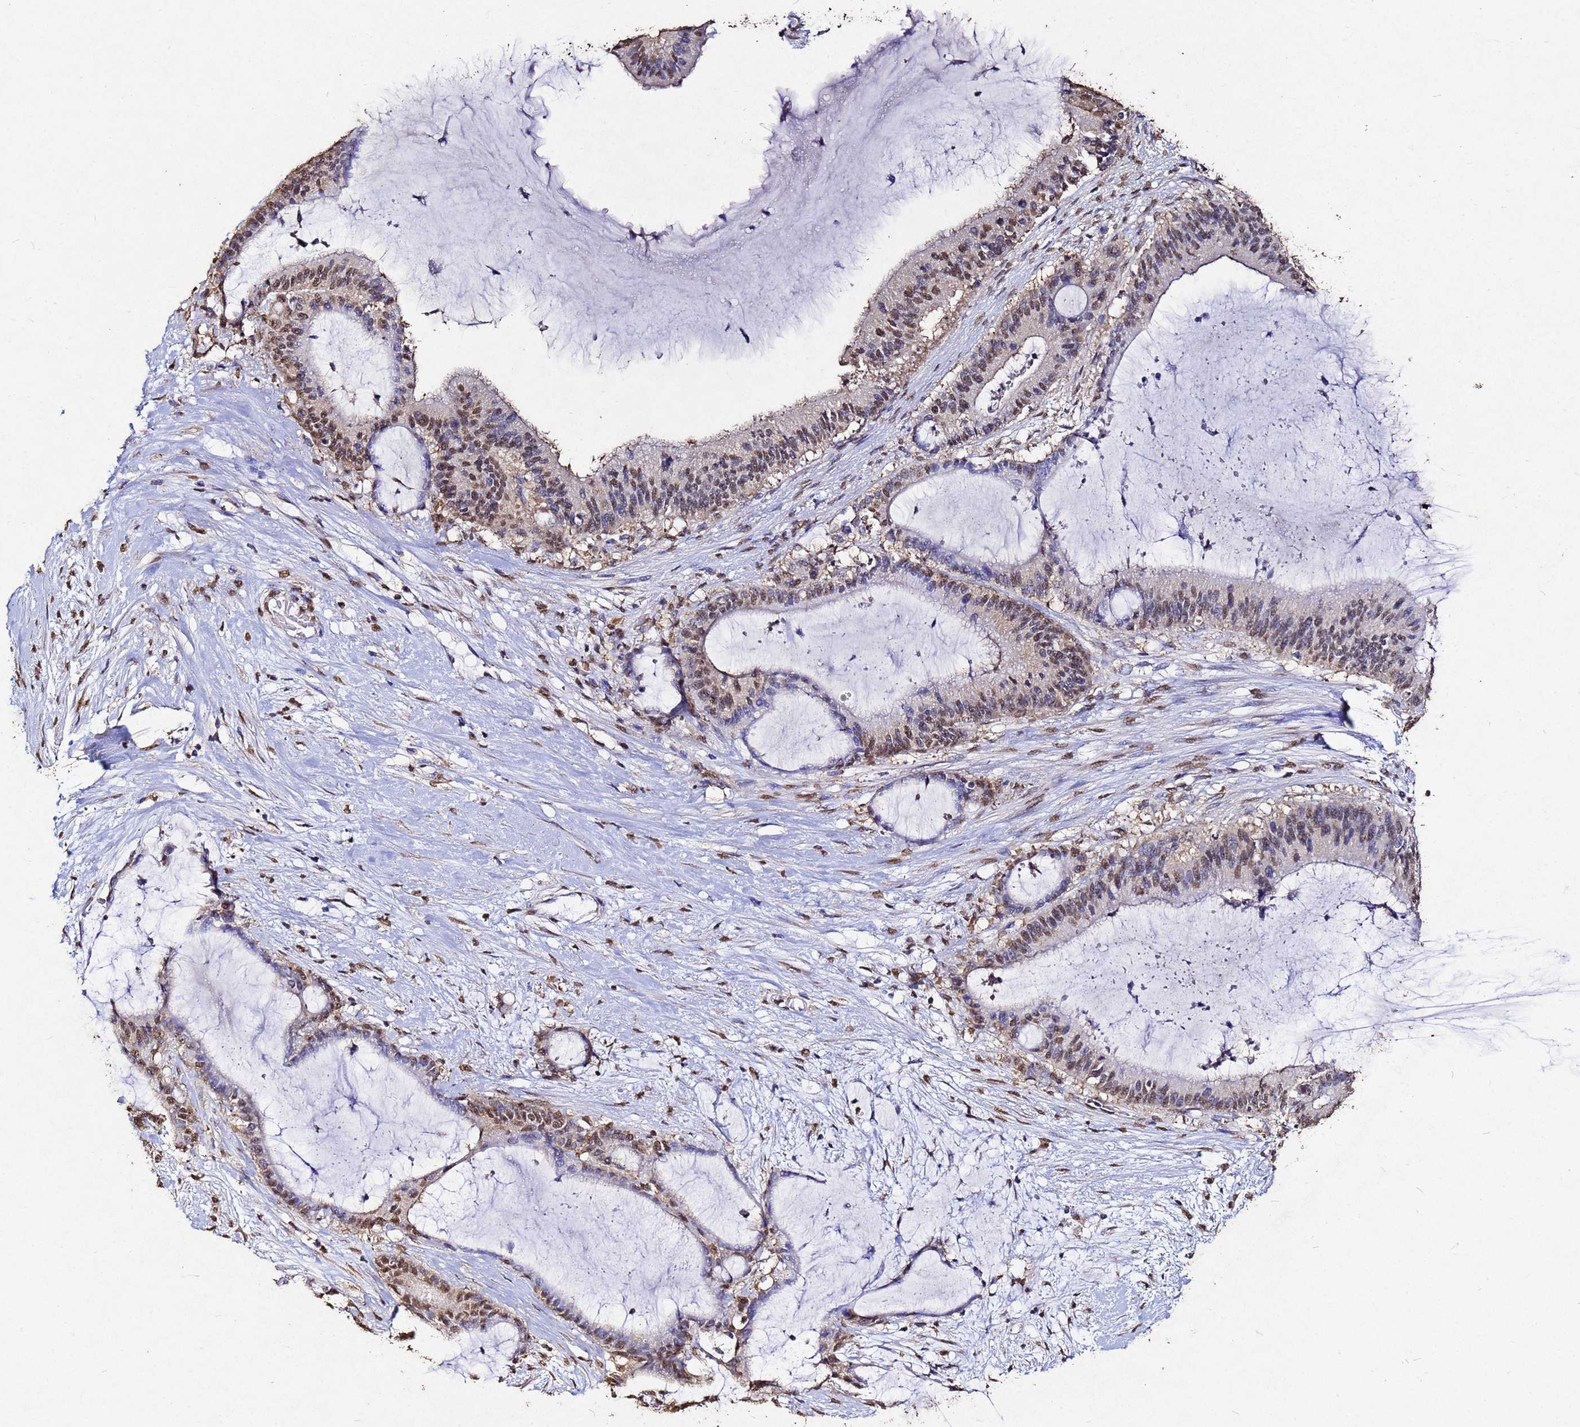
{"staining": {"intensity": "moderate", "quantity": ">75%", "location": "nuclear"}, "tissue": "liver cancer", "cell_type": "Tumor cells", "image_type": "cancer", "snomed": [{"axis": "morphology", "description": "Normal tissue, NOS"}, {"axis": "morphology", "description": "Cholangiocarcinoma"}, {"axis": "topography", "description": "Liver"}, {"axis": "topography", "description": "Peripheral nerve tissue"}], "caption": "A high-resolution photomicrograph shows immunohistochemistry staining of cholangiocarcinoma (liver), which exhibits moderate nuclear positivity in approximately >75% of tumor cells. Immunohistochemistry (ihc) stains the protein in brown and the nuclei are stained blue.", "gene": "MYOCD", "patient": {"sex": "female", "age": 73}}